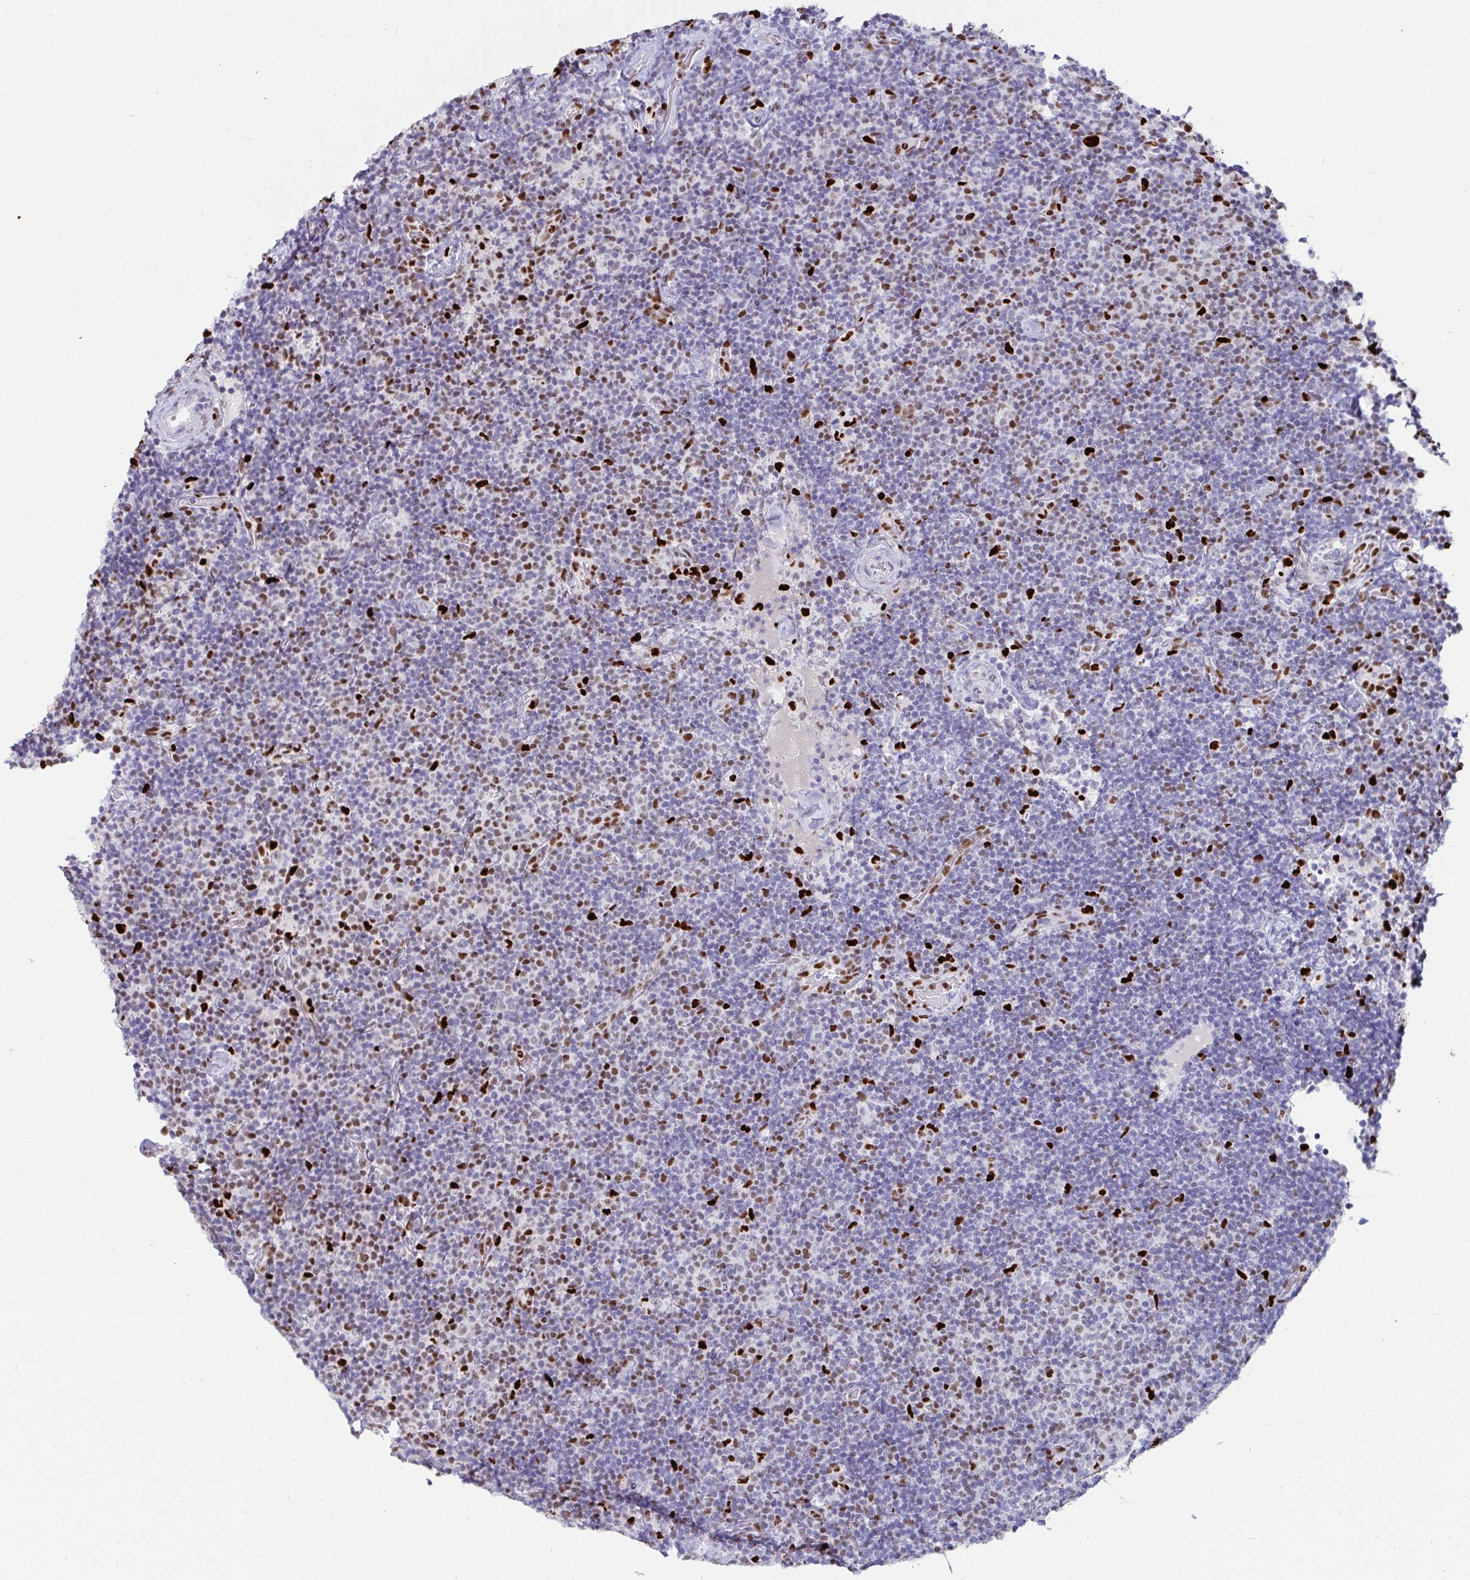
{"staining": {"intensity": "weak", "quantity": "<25%", "location": "nuclear"}, "tissue": "lymphoma", "cell_type": "Tumor cells", "image_type": "cancer", "snomed": [{"axis": "morphology", "description": "Malignant lymphoma, non-Hodgkin's type, Low grade"}, {"axis": "topography", "description": "Lymph node"}], "caption": "IHC micrograph of human malignant lymphoma, non-Hodgkin's type (low-grade) stained for a protein (brown), which demonstrates no staining in tumor cells.", "gene": "ZNF586", "patient": {"sex": "male", "age": 81}}